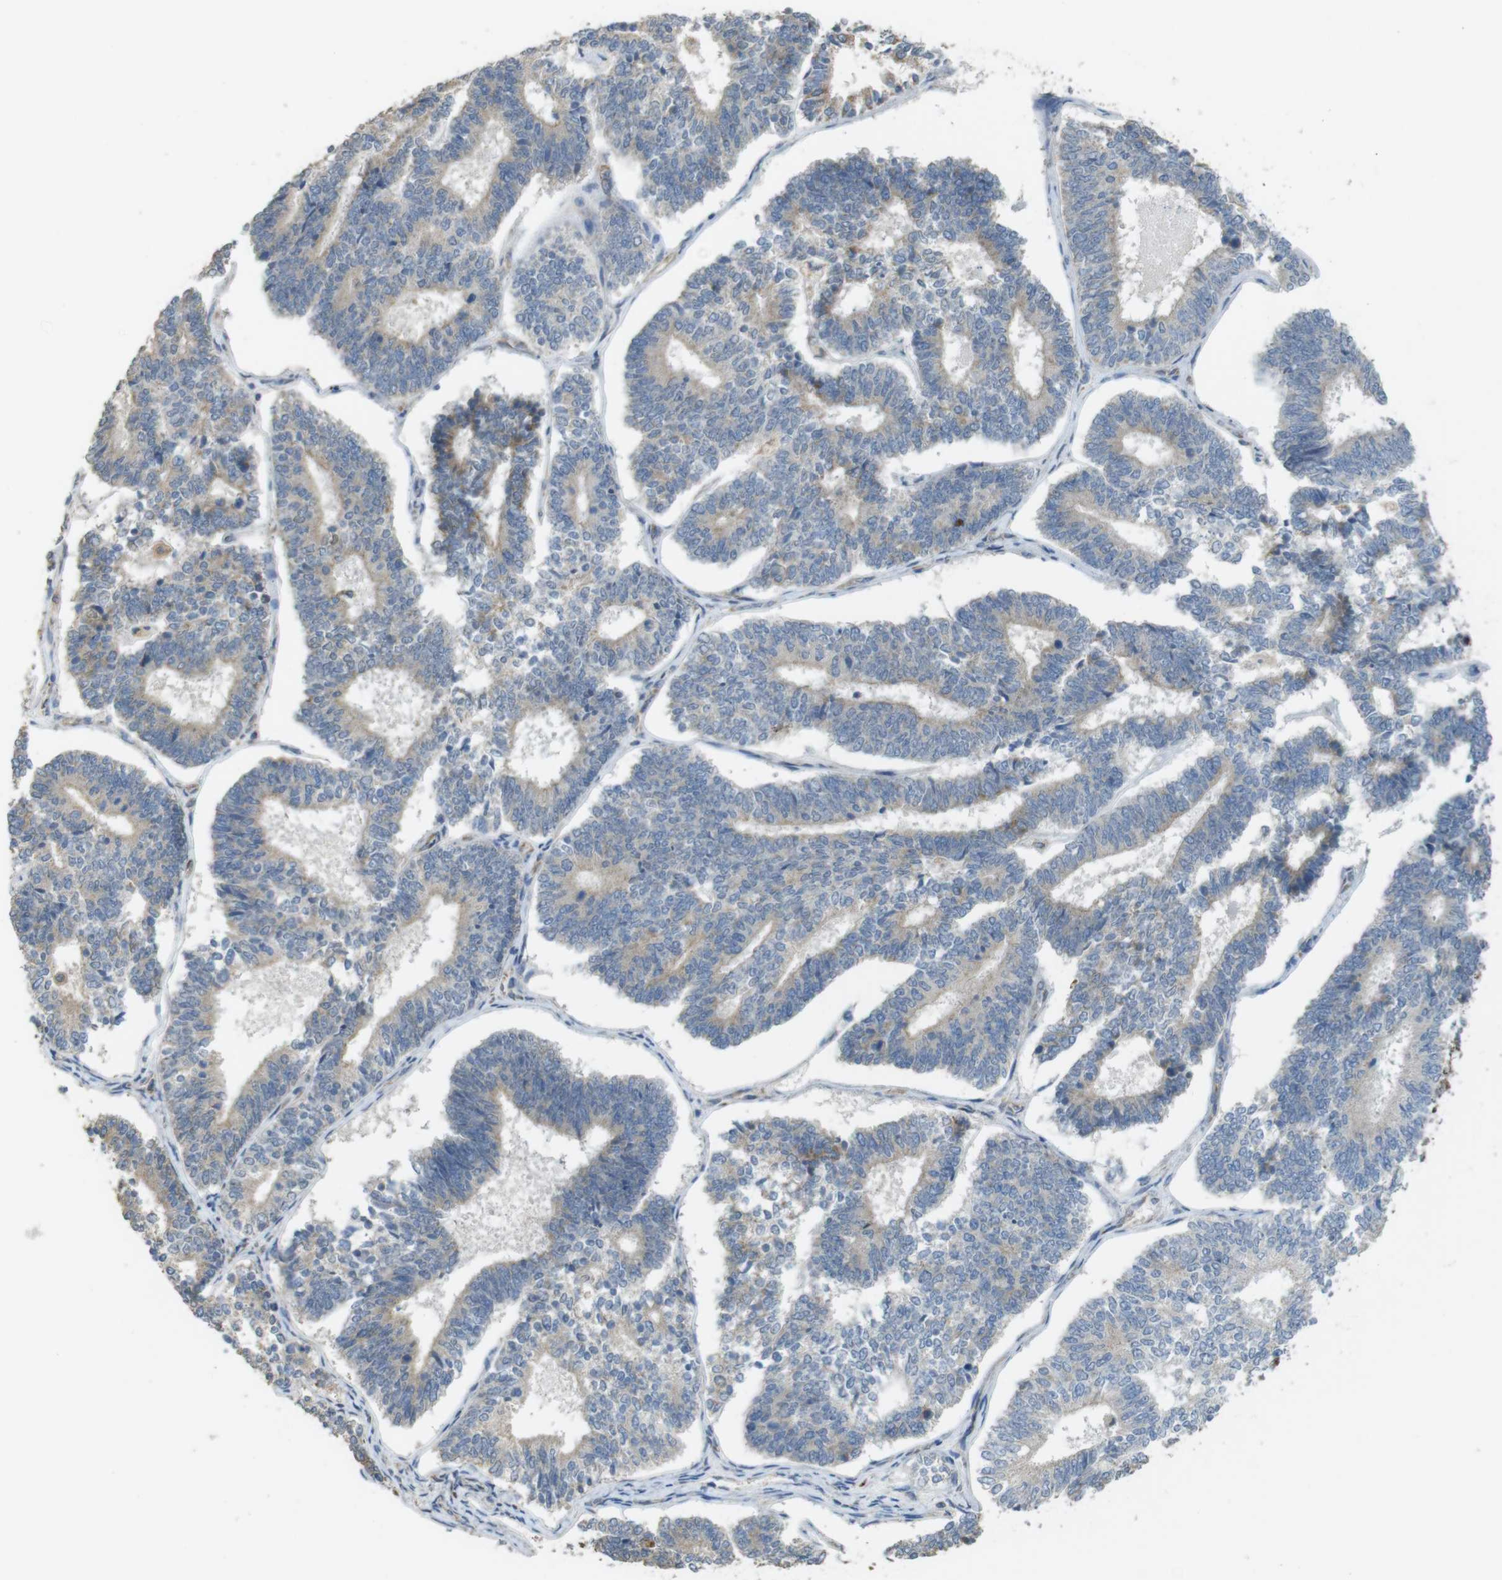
{"staining": {"intensity": "weak", "quantity": ">75%", "location": "cytoplasmic/membranous"}, "tissue": "endometrial cancer", "cell_type": "Tumor cells", "image_type": "cancer", "snomed": [{"axis": "morphology", "description": "Adenocarcinoma, NOS"}, {"axis": "topography", "description": "Endometrium"}], "caption": "Endometrial adenocarcinoma stained with a brown dye shows weak cytoplasmic/membranous positive expression in about >75% of tumor cells.", "gene": "CALHM2", "patient": {"sex": "female", "age": 70}}